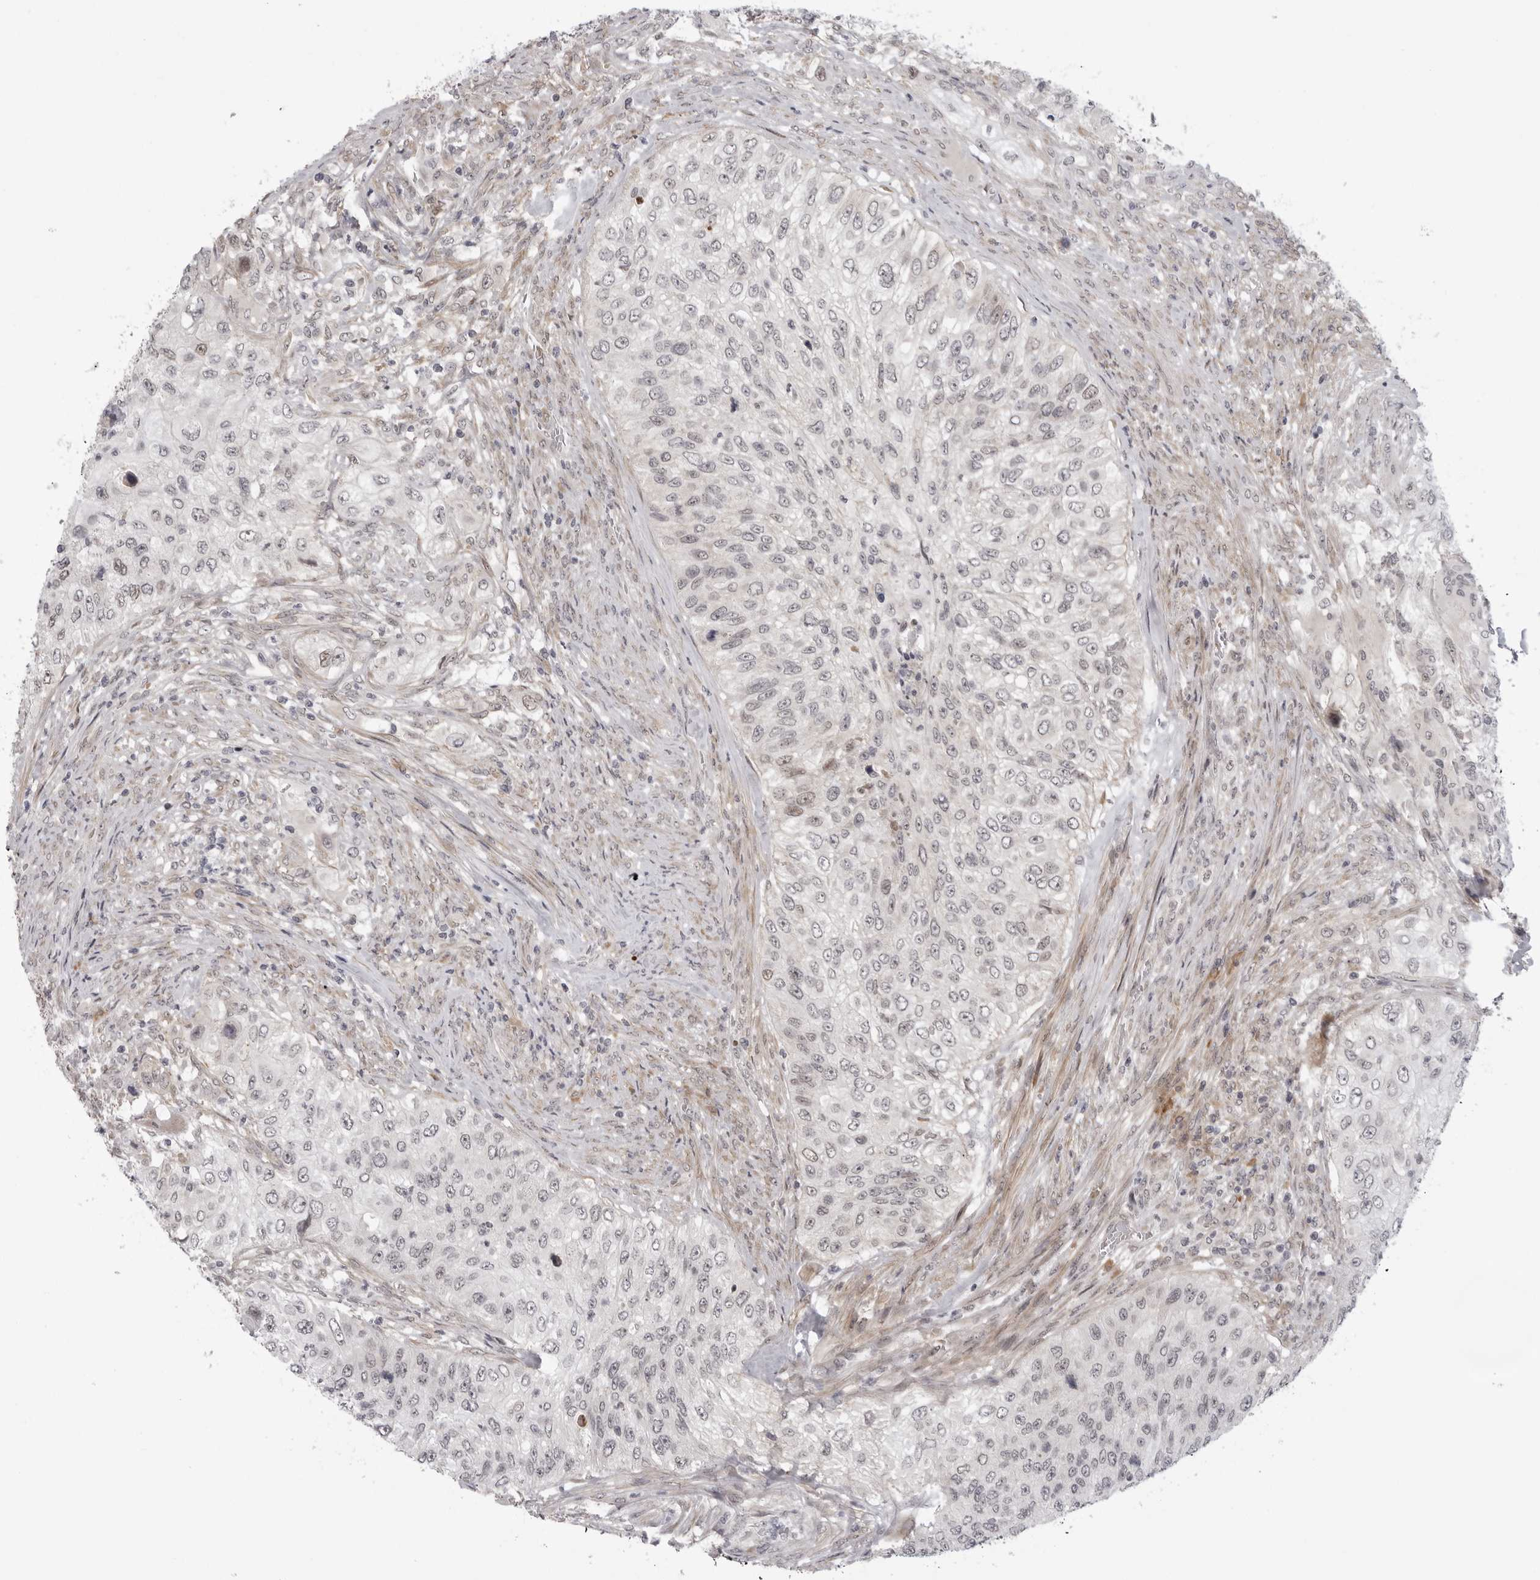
{"staining": {"intensity": "weak", "quantity": "25%-75%", "location": "nuclear"}, "tissue": "urothelial cancer", "cell_type": "Tumor cells", "image_type": "cancer", "snomed": [{"axis": "morphology", "description": "Urothelial carcinoma, High grade"}, {"axis": "topography", "description": "Urinary bladder"}], "caption": "Weak nuclear expression is seen in approximately 25%-75% of tumor cells in urothelial cancer. (brown staining indicates protein expression, while blue staining denotes nuclei).", "gene": "ALPK2", "patient": {"sex": "female", "age": 60}}